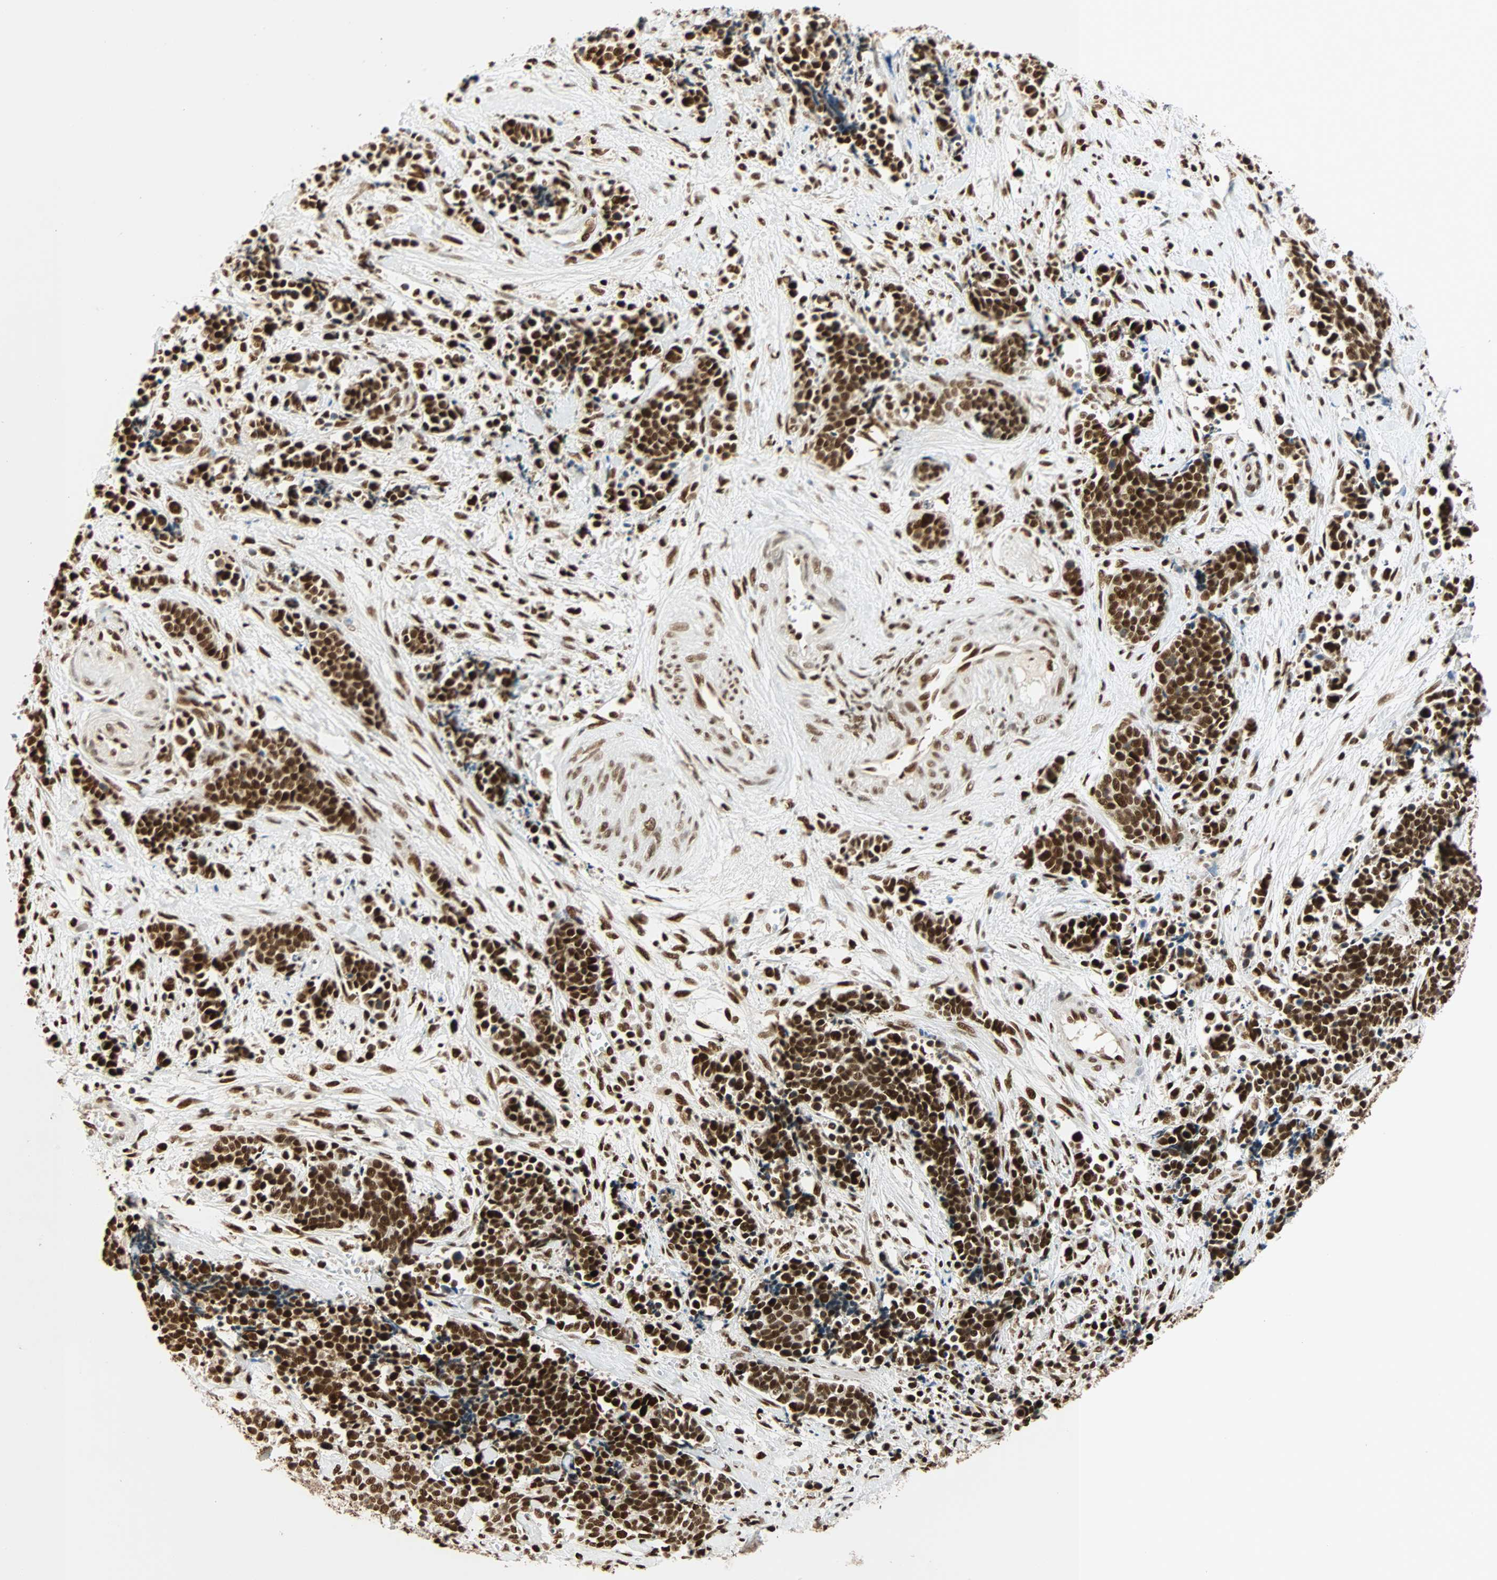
{"staining": {"intensity": "strong", "quantity": ">75%", "location": "nuclear"}, "tissue": "cervical cancer", "cell_type": "Tumor cells", "image_type": "cancer", "snomed": [{"axis": "morphology", "description": "Squamous cell carcinoma, NOS"}, {"axis": "topography", "description": "Cervix"}], "caption": "The micrograph shows staining of cervical cancer, revealing strong nuclear protein expression (brown color) within tumor cells. The staining is performed using DAB brown chromogen to label protein expression. The nuclei are counter-stained blue using hematoxylin.", "gene": "CDK12", "patient": {"sex": "female", "age": 35}}